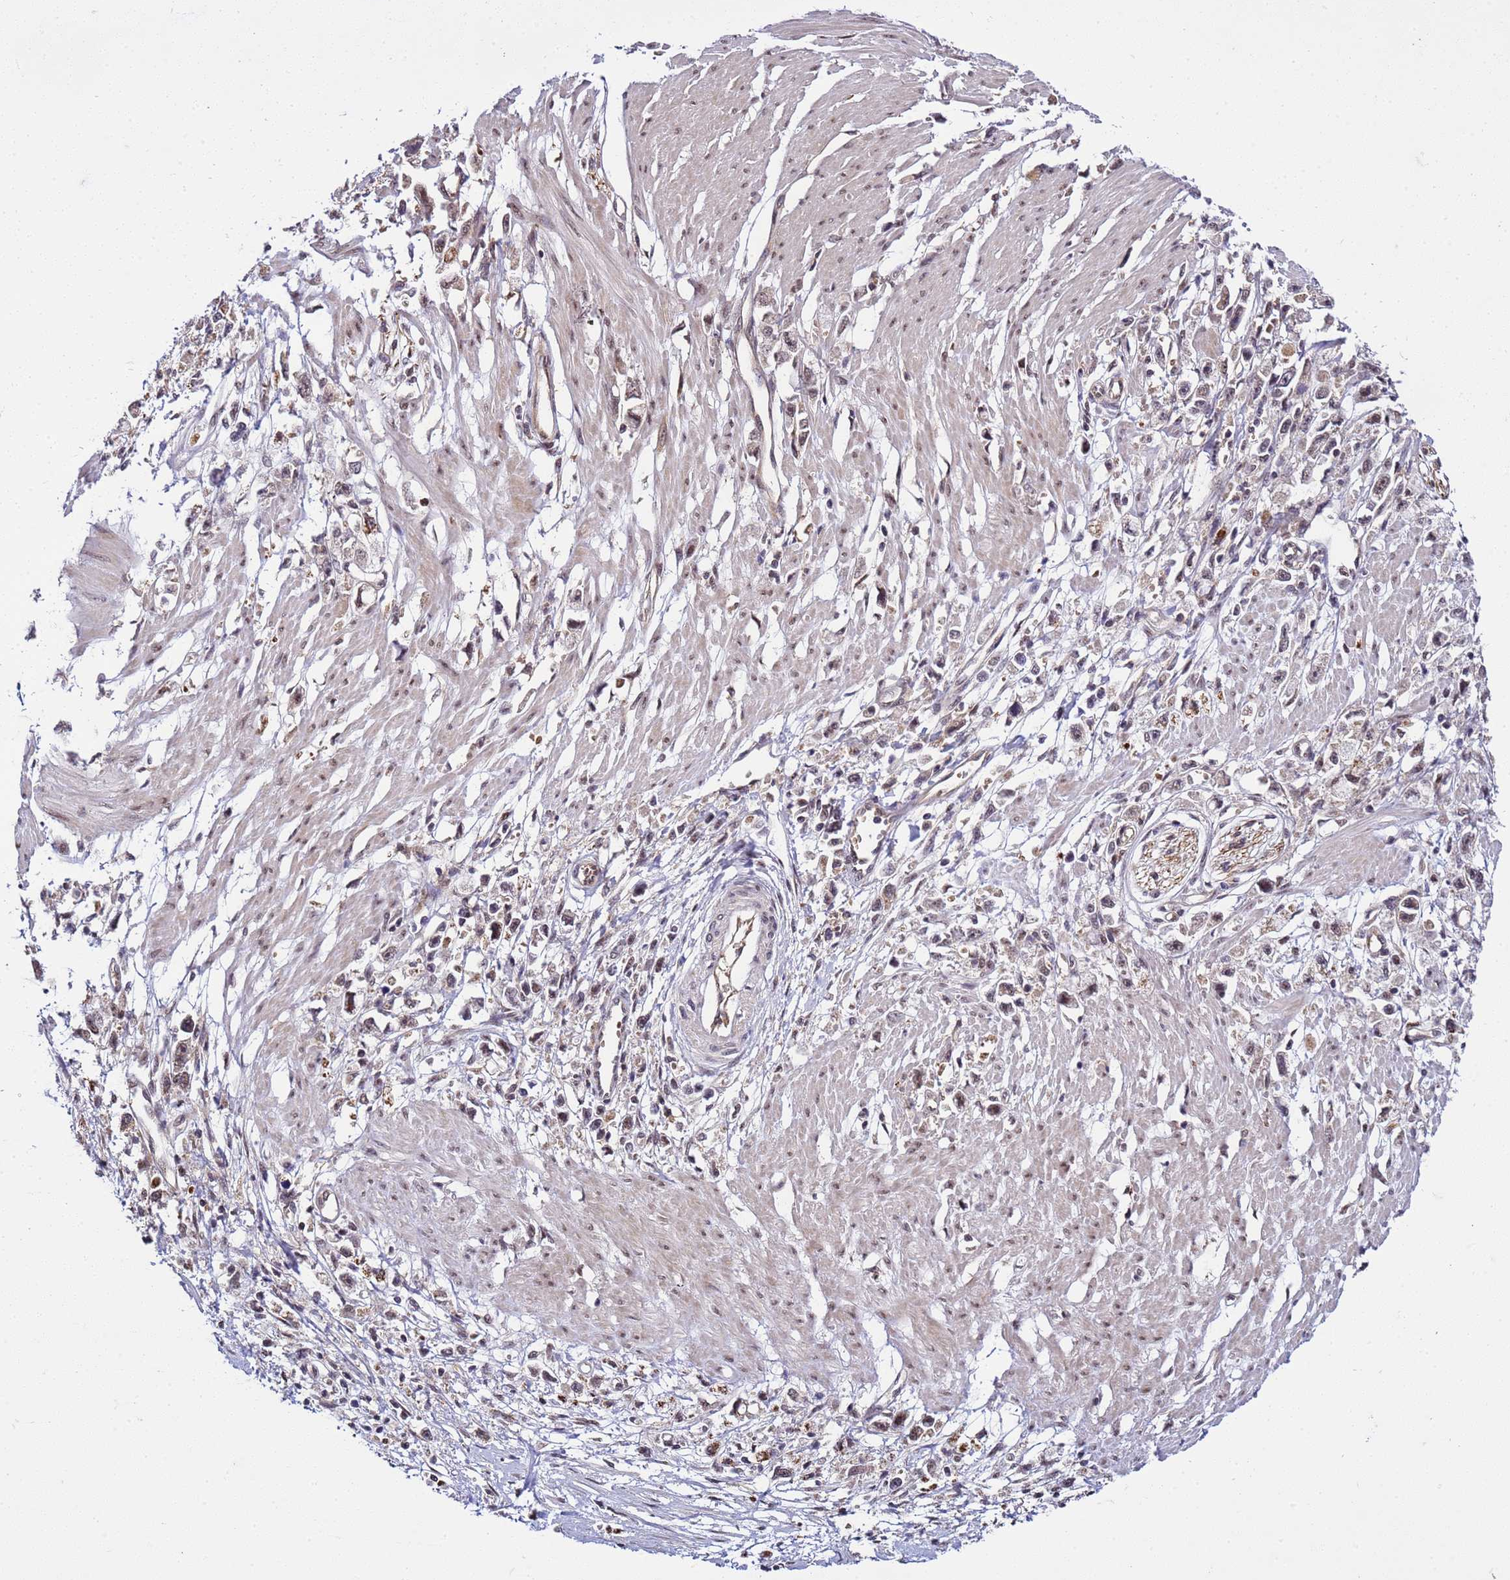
{"staining": {"intensity": "weak", "quantity": ">75%", "location": "nuclear"}, "tissue": "stomach cancer", "cell_type": "Tumor cells", "image_type": "cancer", "snomed": [{"axis": "morphology", "description": "Adenocarcinoma, NOS"}, {"axis": "topography", "description": "Stomach"}], "caption": "Immunohistochemistry micrograph of stomach cancer stained for a protein (brown), which demonstrates low levels of weak nuclear expression in approximately >75% of tumor cells.", "gene": "GEN1", "patient": {"sex": "female", "age": 59}}